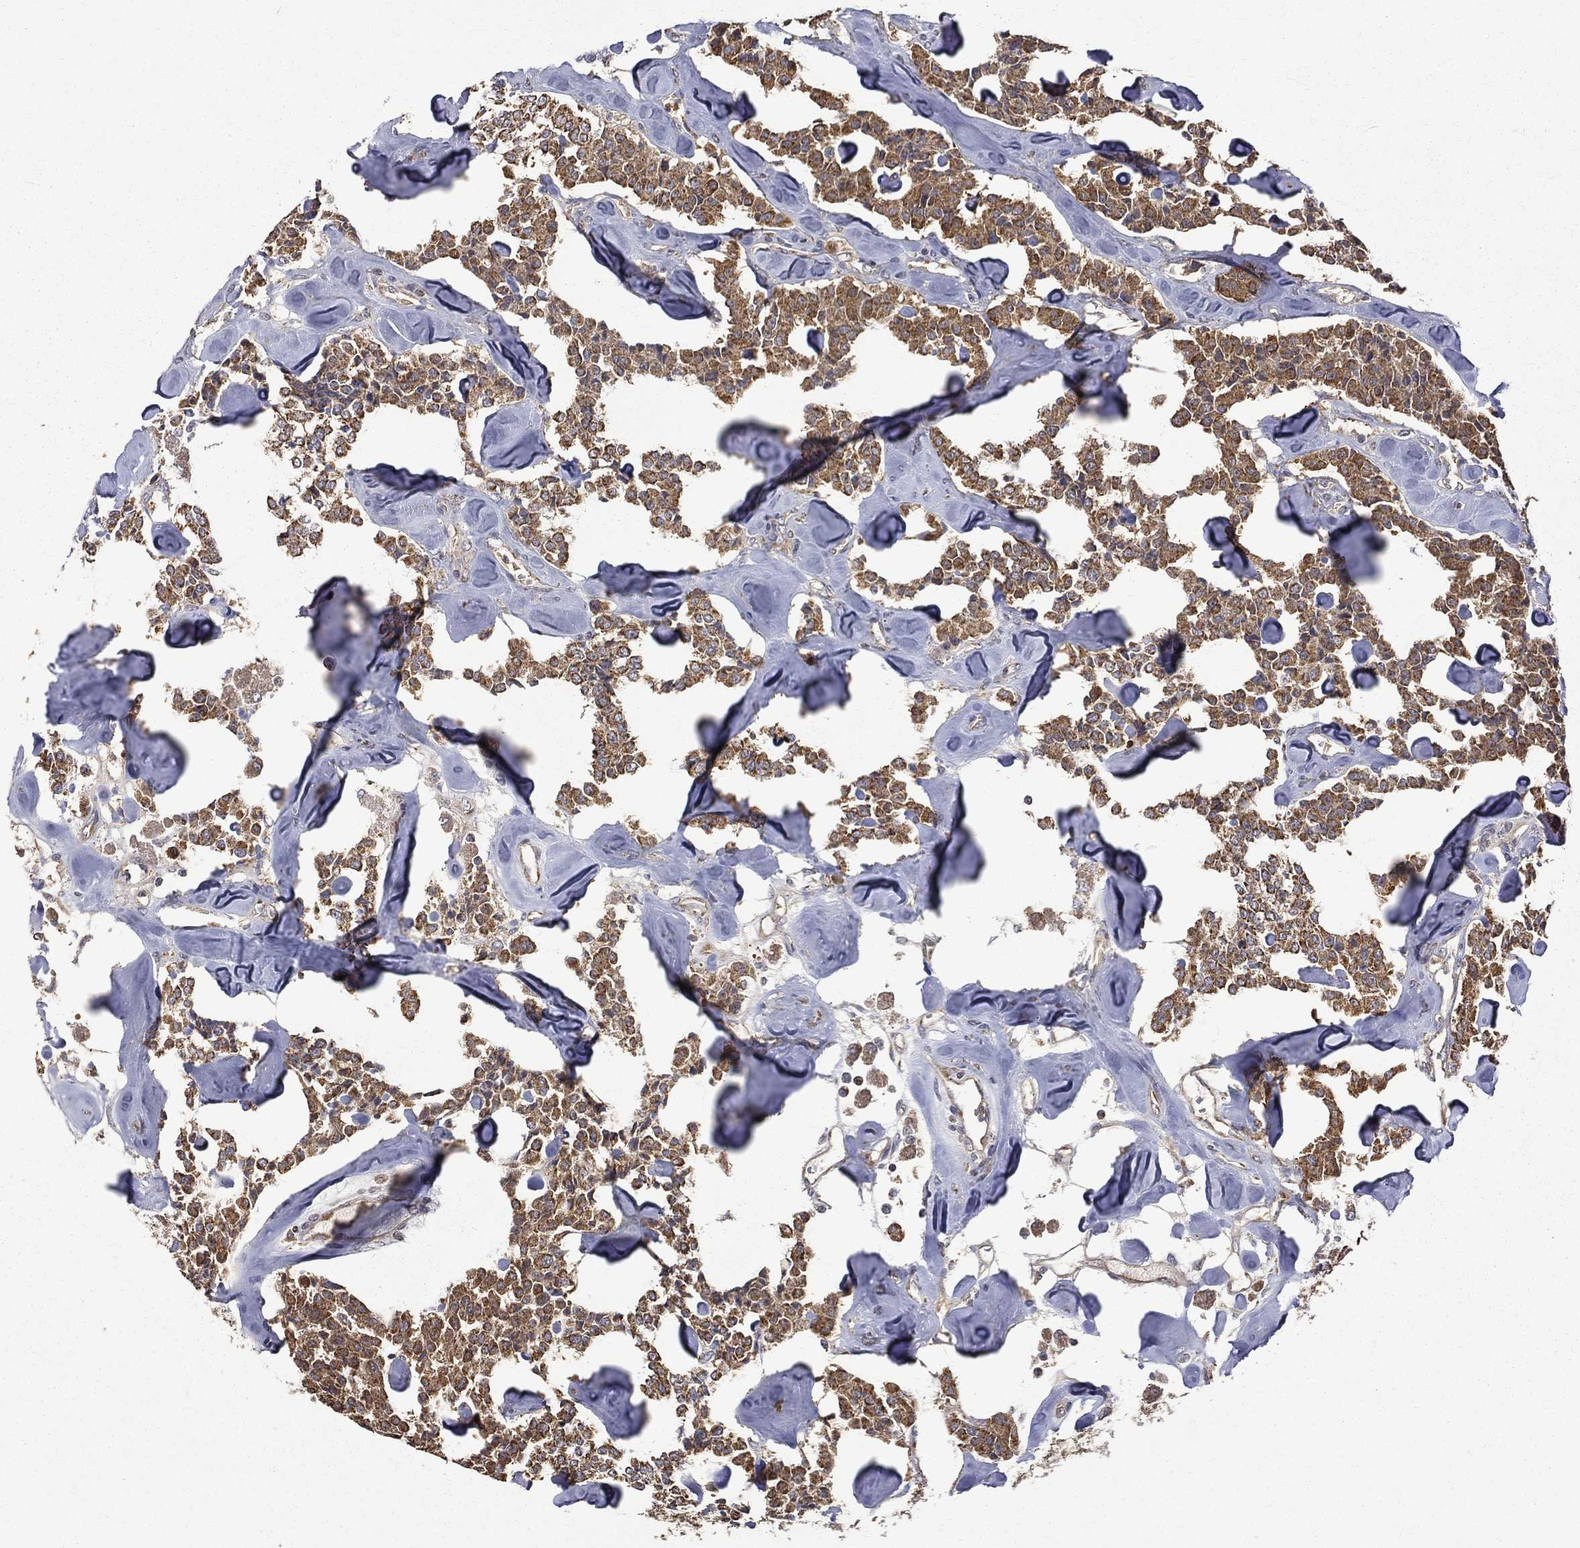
{"staining": {"intensity": "moderate", "quantity": ">75%", "location": "cytoplasmic/membranous"}, "tissue": "carcinoid", "cell_type": "Tumor cells", "image_type": "cancer", "snomed": [{"axis": "morphology", "description": "Carcinoid, malignant, NOS"}, {"axis": "topography", "description": "Pancreas"}], "caption": "This photomicrograph exhibits IHC staining of human carcinoid (malignant), with medium moderate cytoplasmic/membranous staining in approximately >75% of tumor cells.", "gene": "RPGR", "patient": {"sex": "male", "age": 41}}